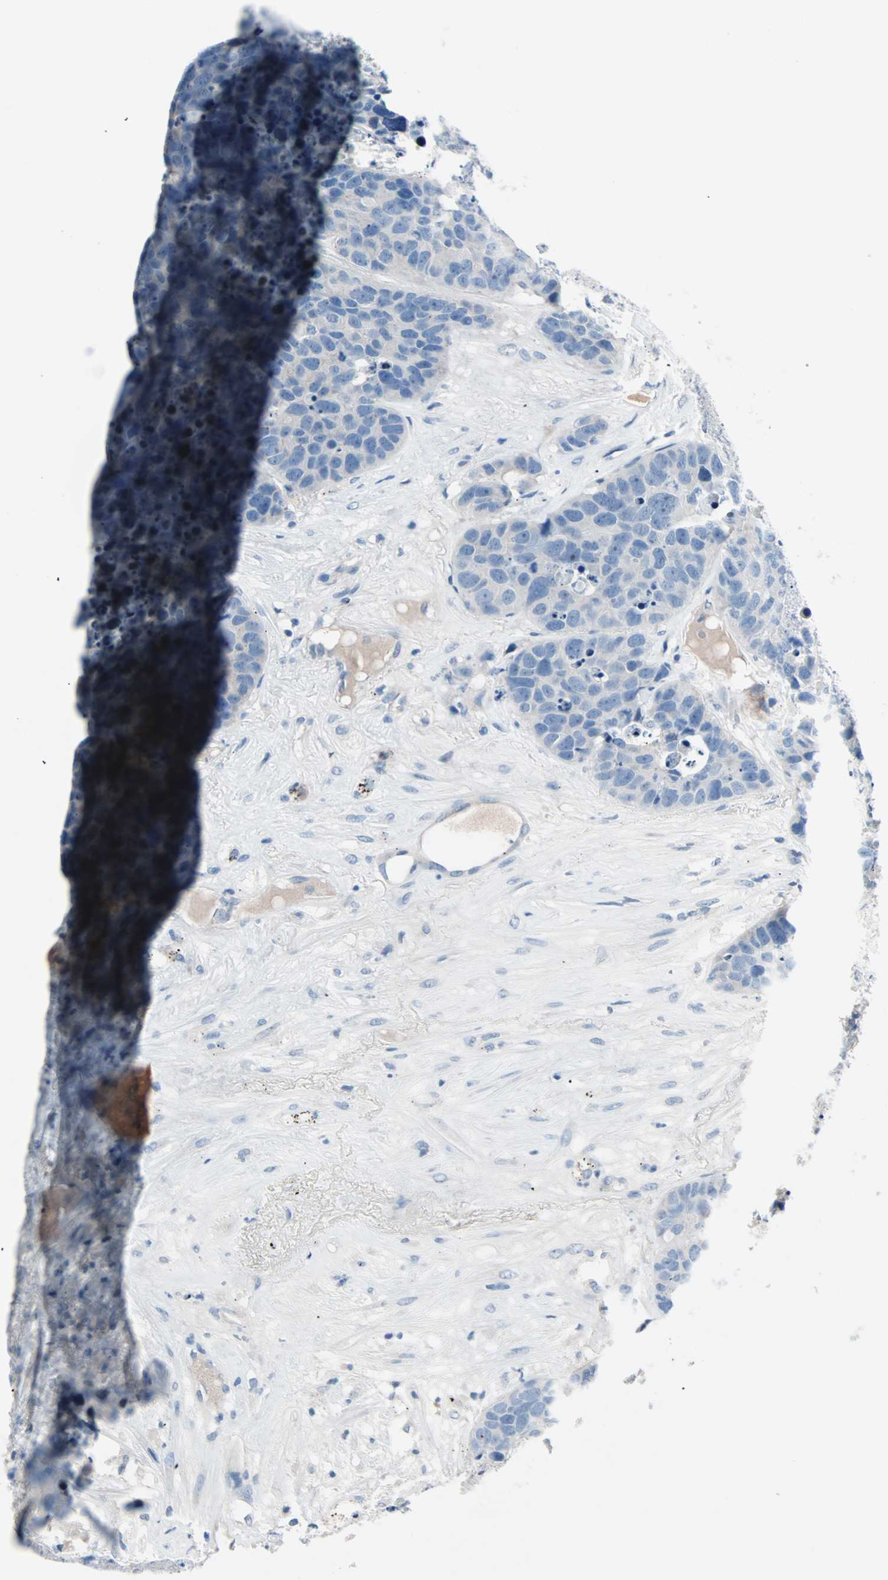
{"staining": {"intensity": "negative", "quantity": "none", "location": "none"}, "tissue": "carcinoid", "cell_type": "Tumor cells", "image_type": "cancer", "snomed": [{"axis": "morphology", "description": "Carcinoid, malignant, NOS"}, {"axis": "topography", "description": "Lung"}], "caption": "Malignant carcinoid stained for a protein using immunohistochemistry (IHC) demonstrates no staining tumor cells.", "gene": "NEFH", "patient": {"sex": "male", "age": 60}}